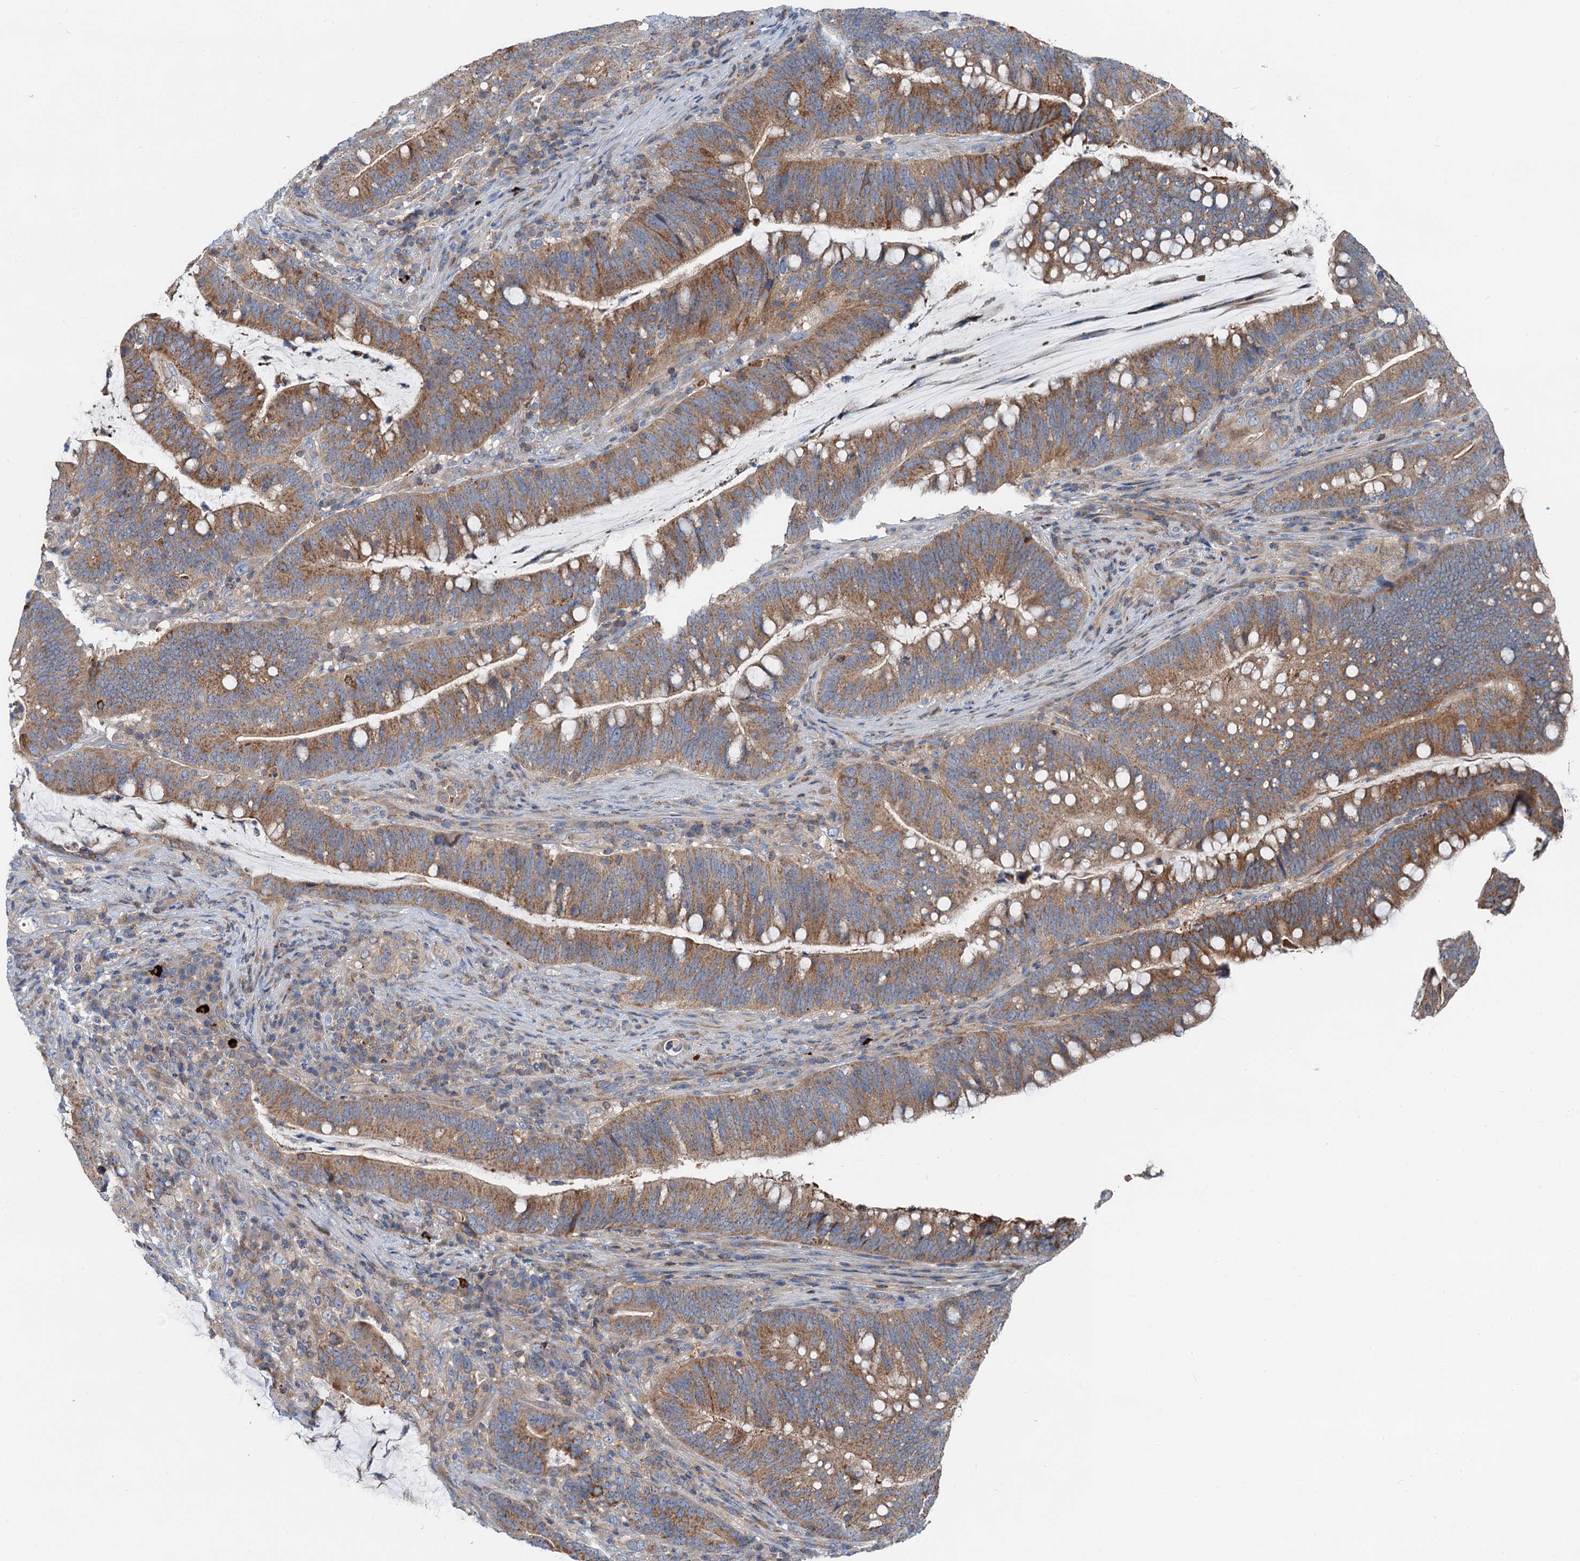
{"staining": {"intensity": "moderate", "quantity": ">75%", "location": "cytoplasmic/membranous"}, "tissue": "colorectal cancer", "cell_type": "Tumor cells", "image_type": "cancer", "snomed": [{"axis": "morphology", "description": "Adenocarcinoma, NOS"}, {"axis": "topography", "description": "Colon"}], "caption": "Adenocarcinoma (colorectal) tissue displays moderate cytoplasmic/membranous positivity in about >75% of tumor cells, visualized by immunohistochemistry.", "gene": "ANKRD26", "patient": {"sex": "female", "age": 66}}